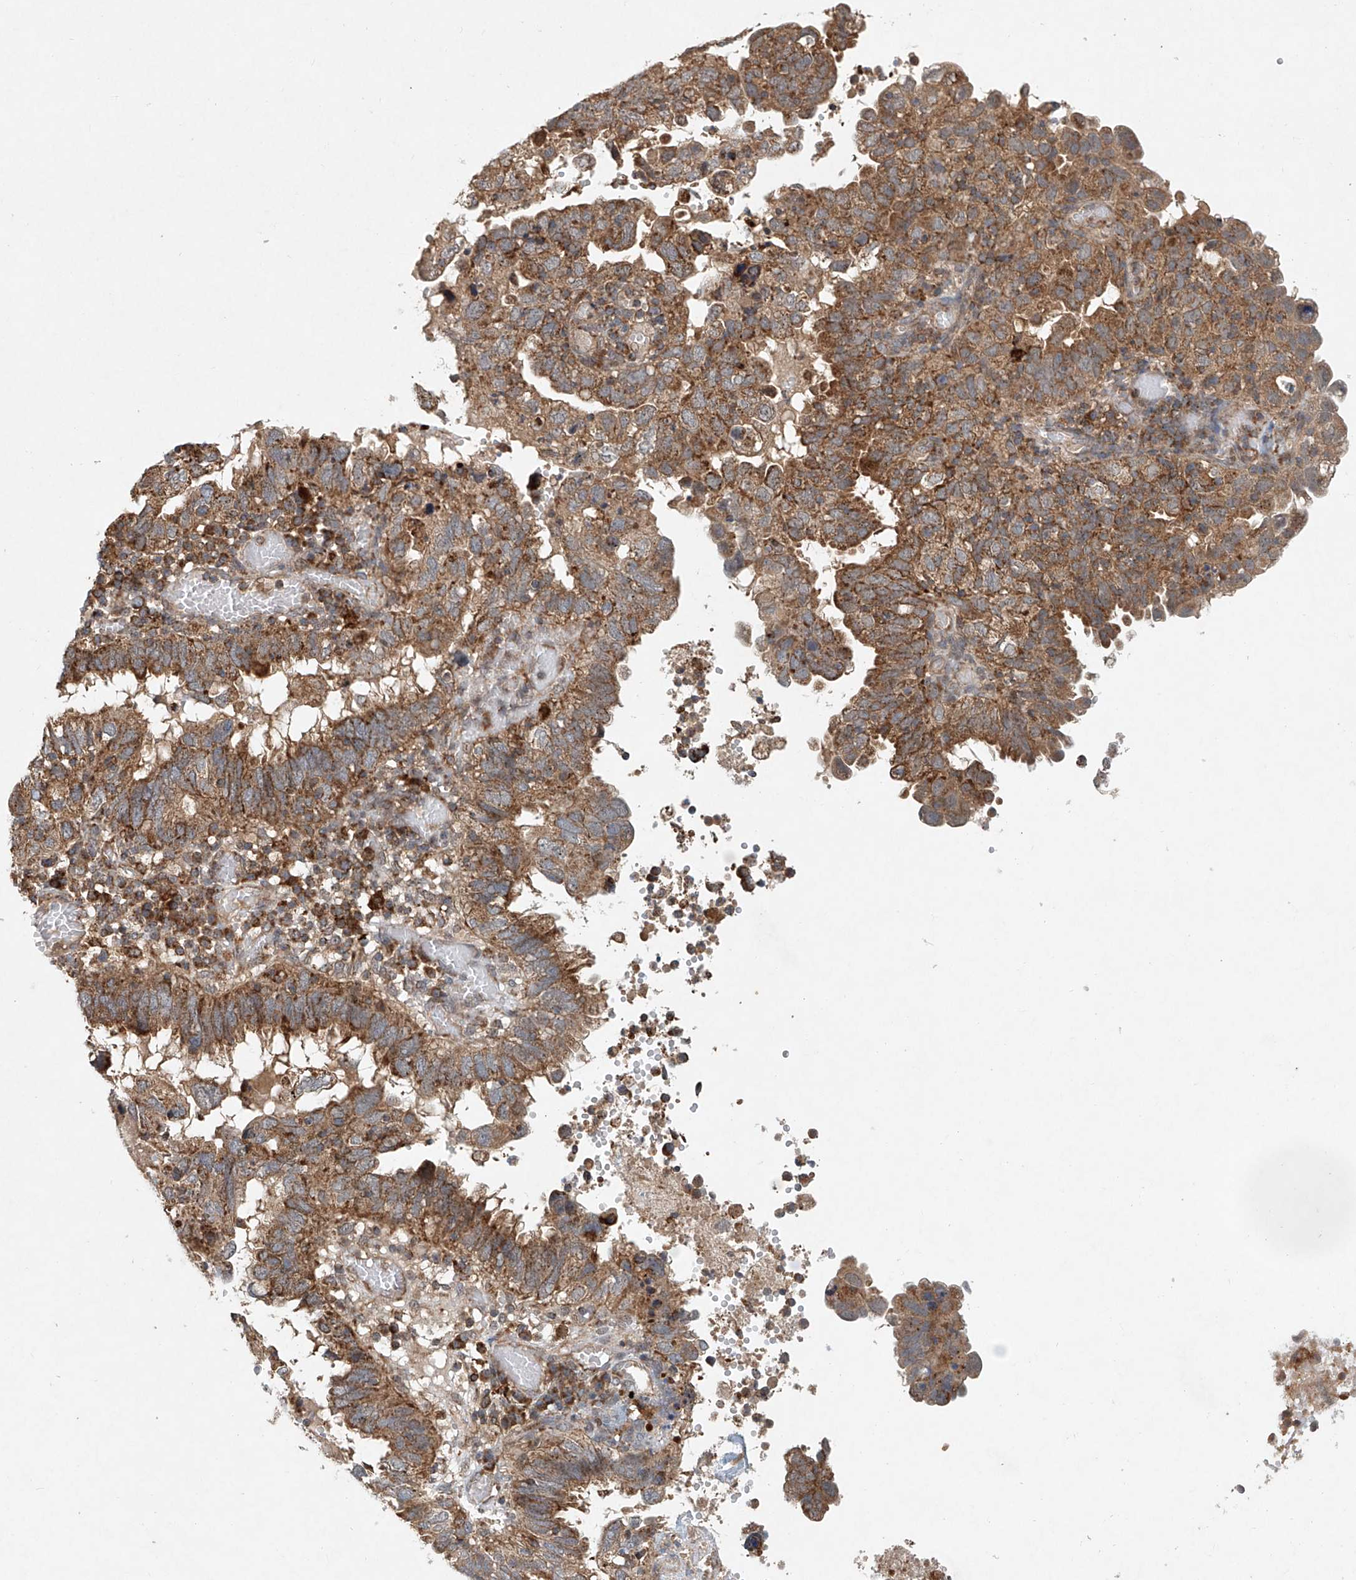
{"staining": {"intensity": "moderate", "quantity": ">75%", "location": "cytoplasmic/membranous"}, "tissue": "endometrial cancer", "cell_type": "Tumor cells", "image_type": "cancer", "snomed": [{"axis": "morphology", "description": "Adenocarcinoma, NOS"}, {"axis": "topography", "description": "Uterus"}], "caption": "Adenocarcinoma (endometrial) stained with immunohistochemistry demonstrates moderate cytoplasmic/membranous expression in about >75% of tumor cells. Immunohistochemistry (ihc) stains the protein in brown and the nuclei are stained blue.", "gene": "DCAF11", "patient": {"sex": "female", "age": 77}}